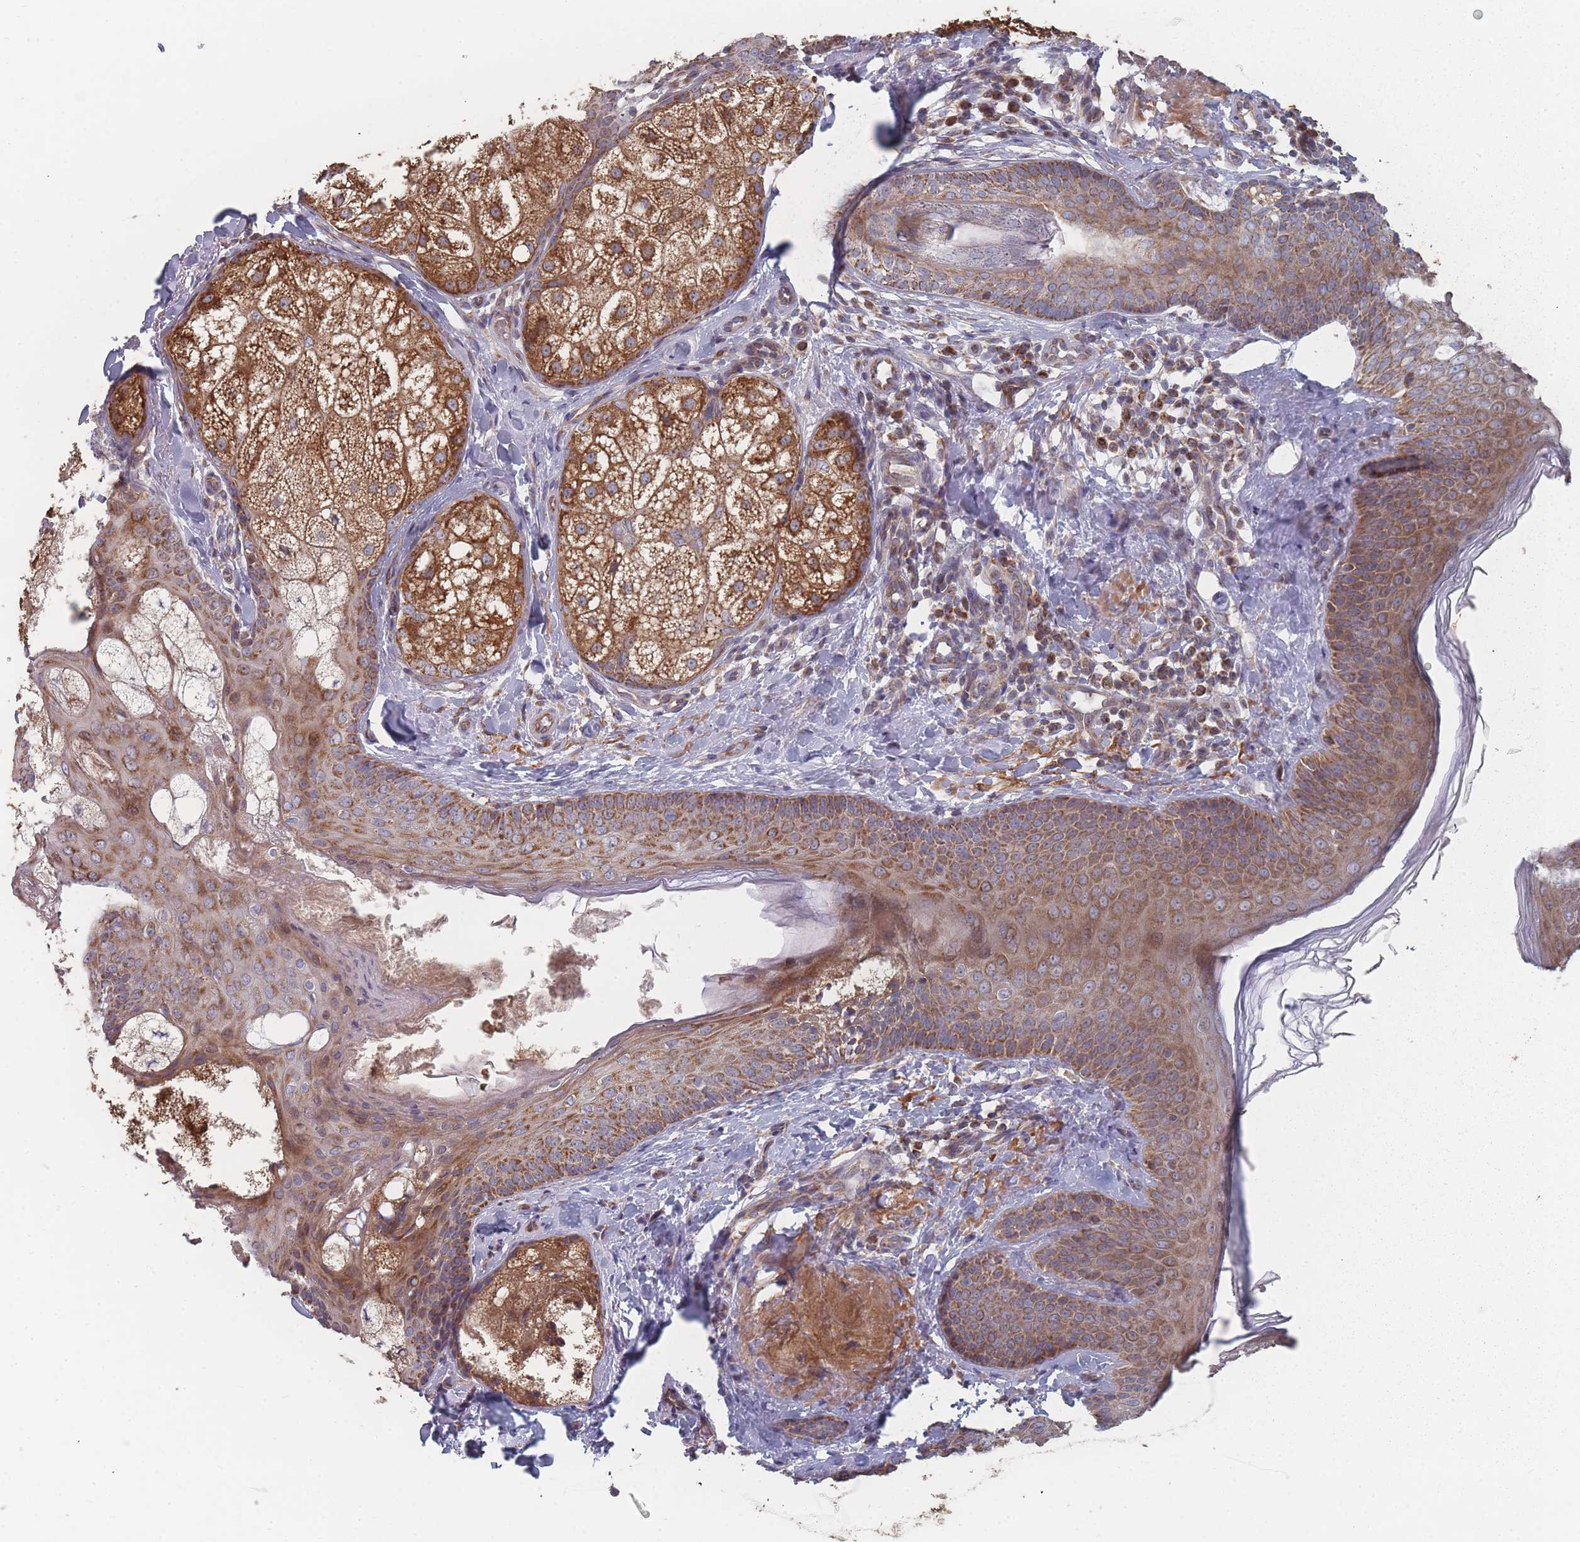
{"staining": {"intensity": "weak", "quantity": ">75%", "location": "cytoplasmic/membranous"}, "tissue": "skin", "cell_type": "Fibroblasts", "image_type": "normal", "snomed": [{"axis": "morphology", "description": "Normal tissue, NOS"}, {"axis": "topography", "description": "Skin"}], "caption": "A low amount of weak cytoplasmic/membranous expression is identified in approximately >75% of fibroblasts in benign skin.", "gene": "PSMB3", "patient": {"sex": "male", "age": 57}}